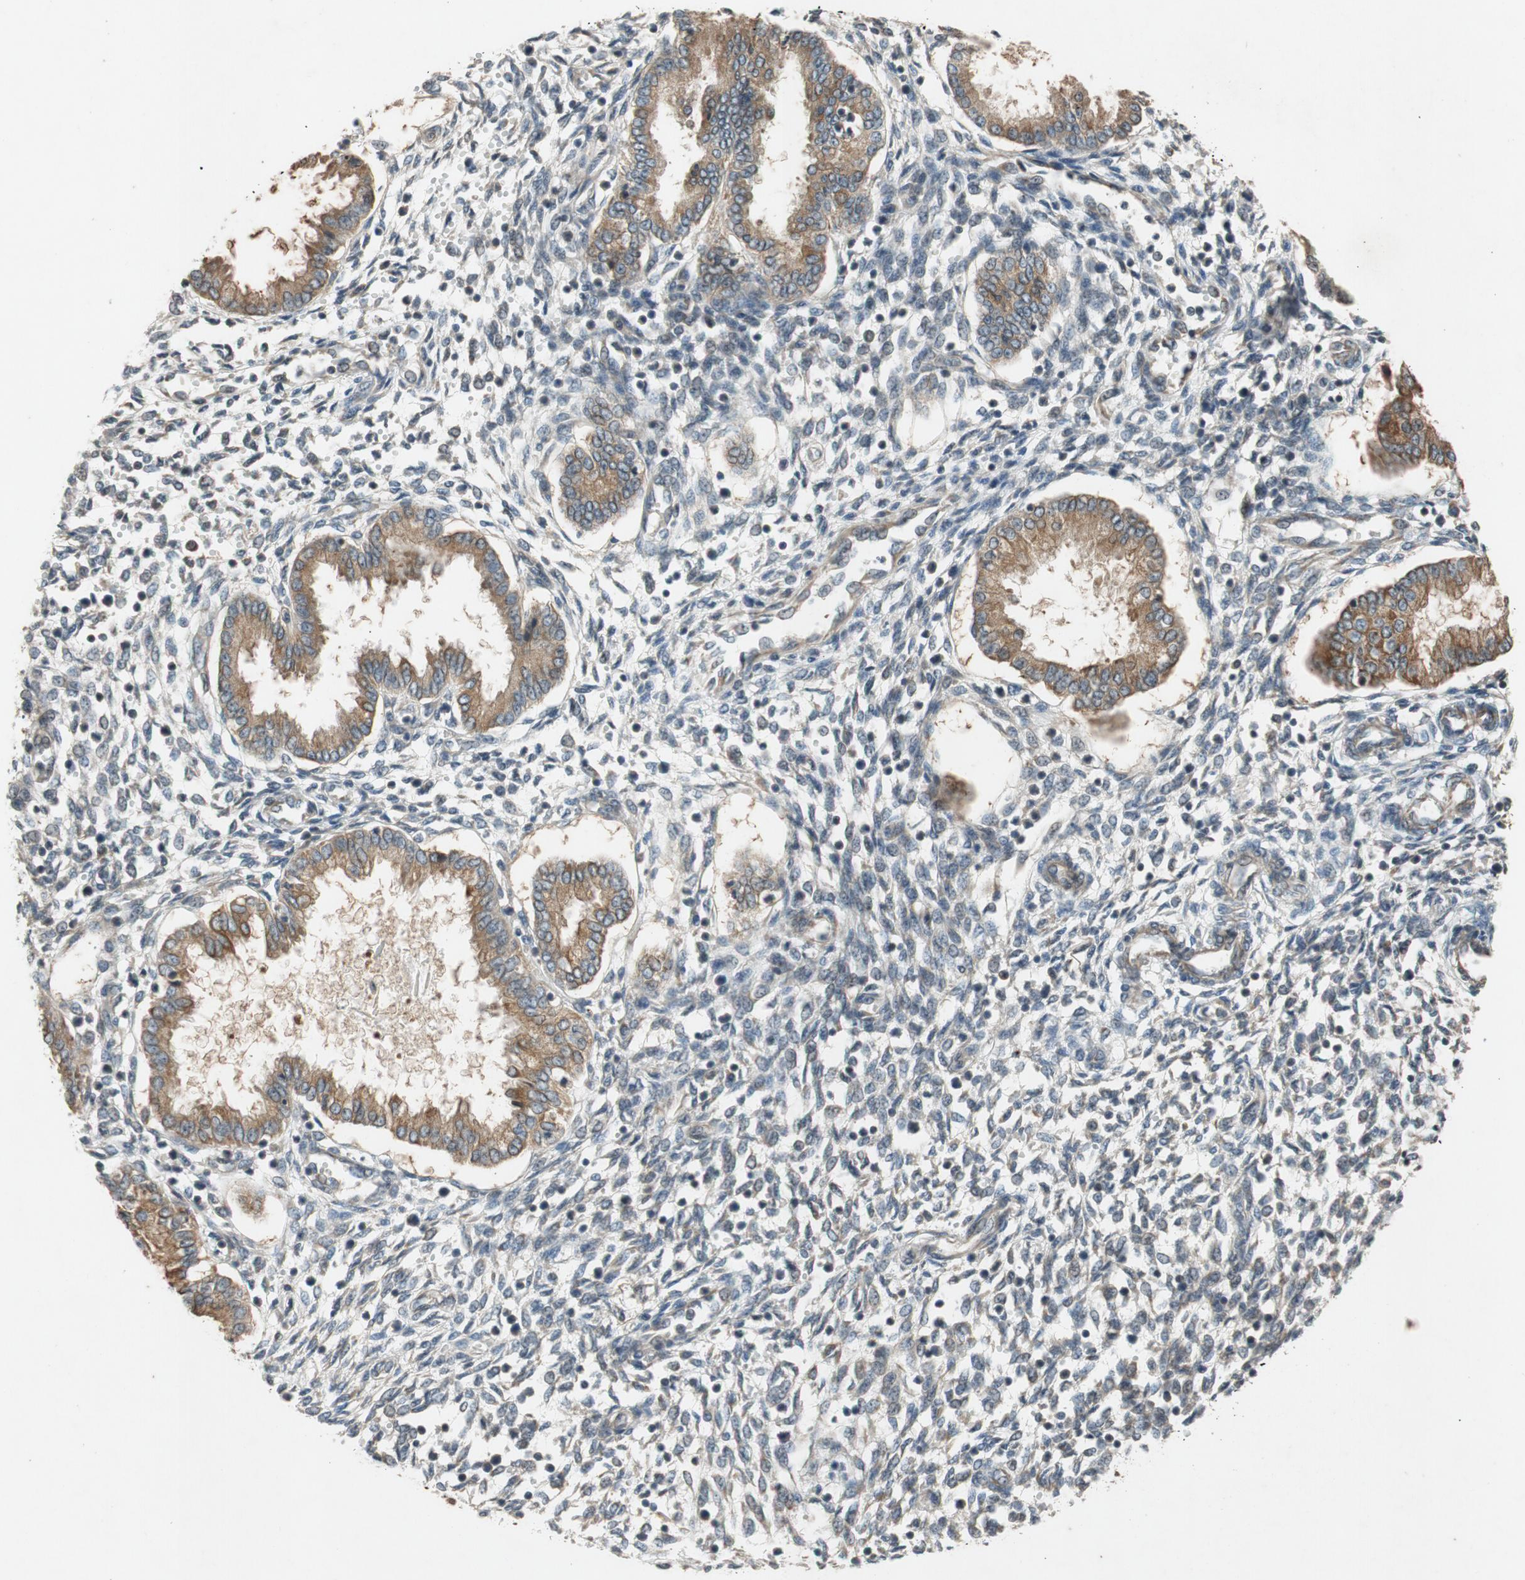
{"staining": {"intensity": "negative", "quantity": "none", "location": "none"}, "tissue": "endometrium", "cell_type": "Cells in endometrial stroma", "image_type": "normal", "snomed": [{"axis": "morphology", "description": "Normal tissue, NOS"}, {"axis": "topography", "description": "Endometrium"}], "caption": "DAB immunohistochemical staining of normal endometrium demonstrates no significant staining in cells in endometrial stroma. (DAB (3,3'-diaminobenzidine) immunohistochemistry, high magnification).", "gene": "ATP2C1", "patient": {"sex": "female", "age": 33}}